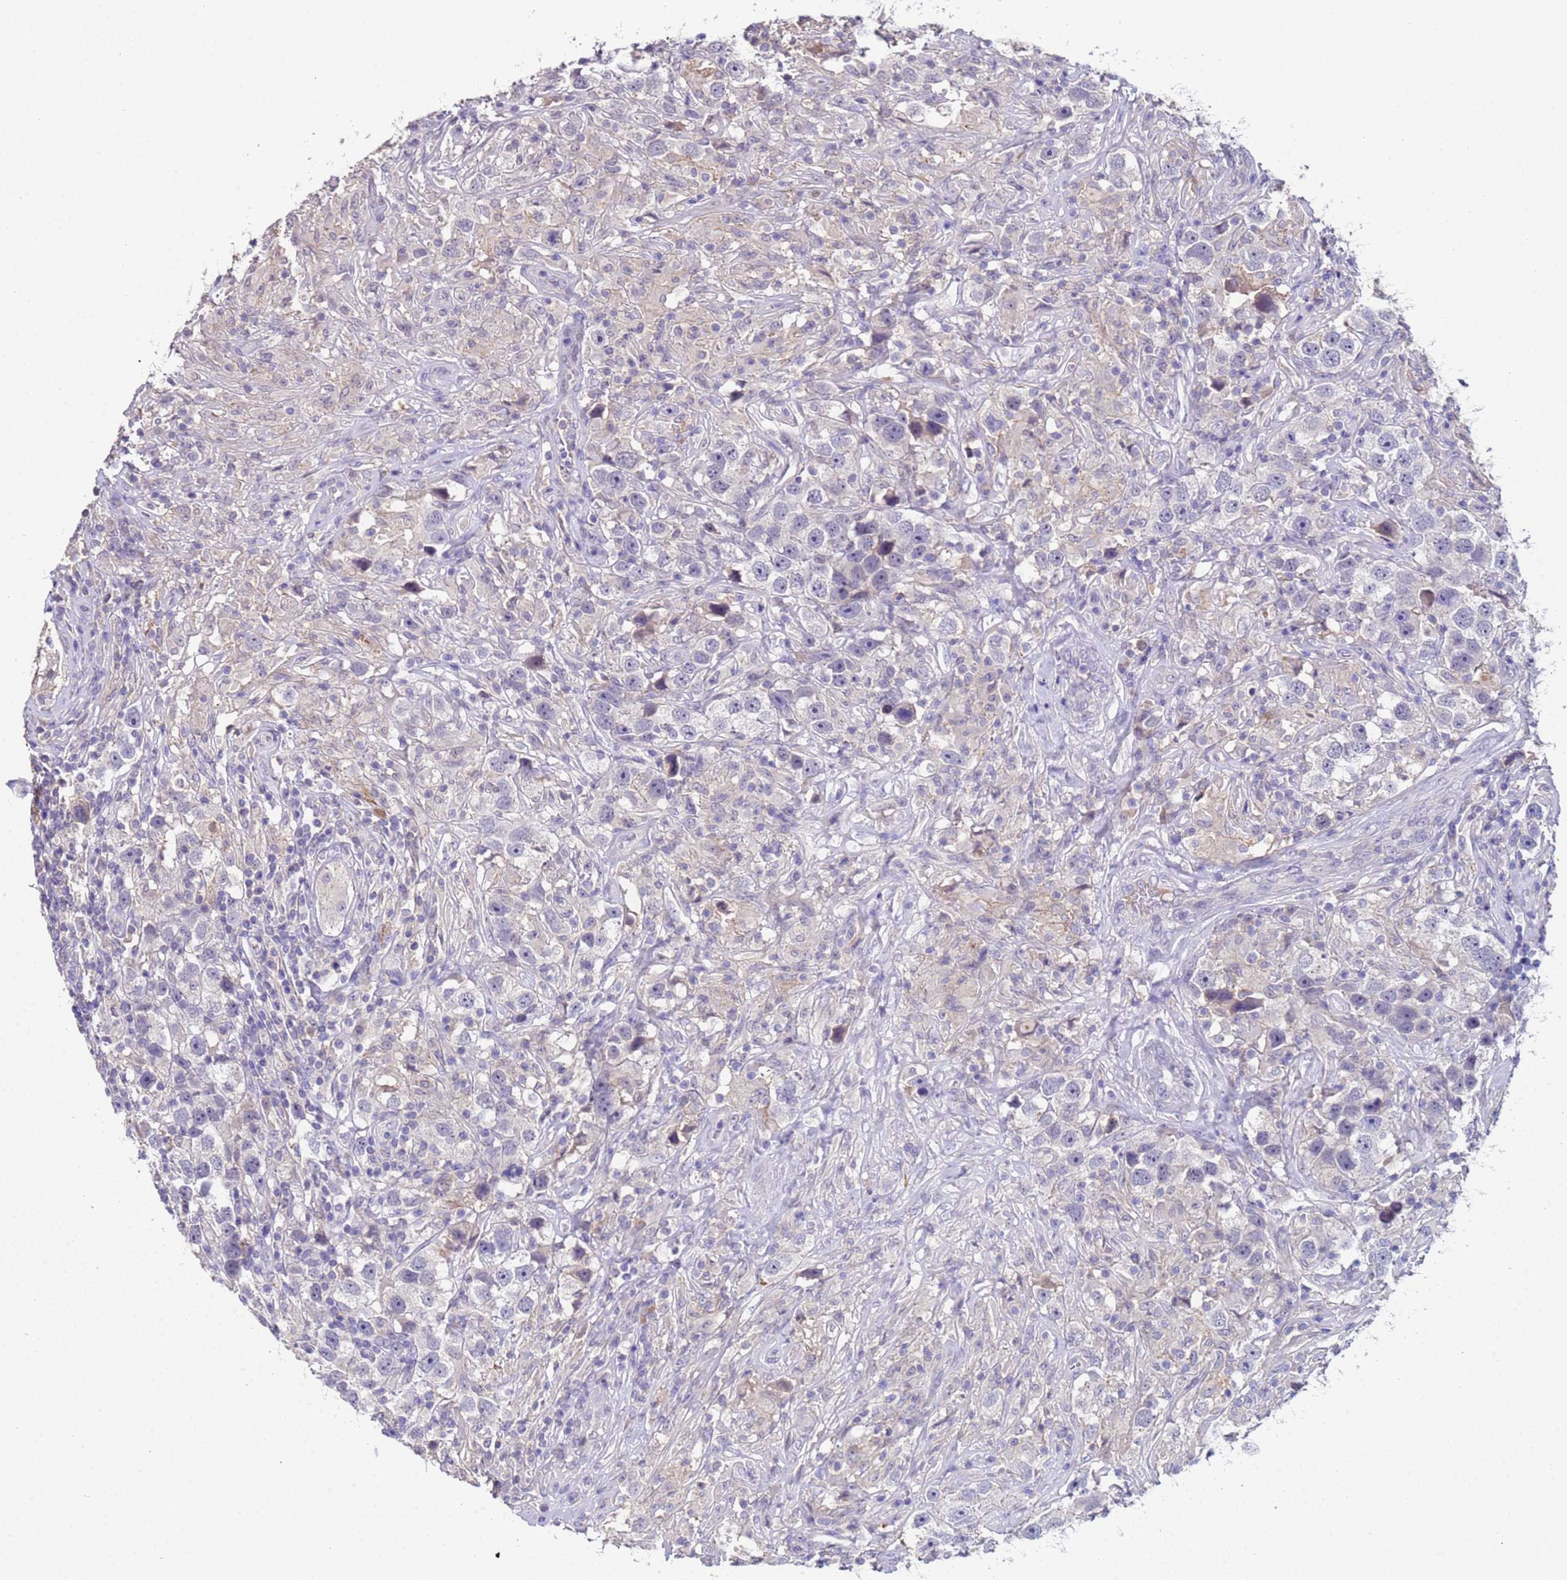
{"staining": {"intensity": "negative", "quantity": "none", "location": "none"}, "tissue": "testis cancer", "cell_type": "Tumor cells", "image_type": "cancer", "snomed": [{"axis": "morphology", "description": "Seminoma, NOS"}, {"axis": "topography", "description": "Testis"}], "caption": "This is an immunohistochemistry (IHC) image of human seminoma (testis). There is no staining in tumor cells.", "gene": "ZNF248", "patient": {"sex": "male", "age": 49}}